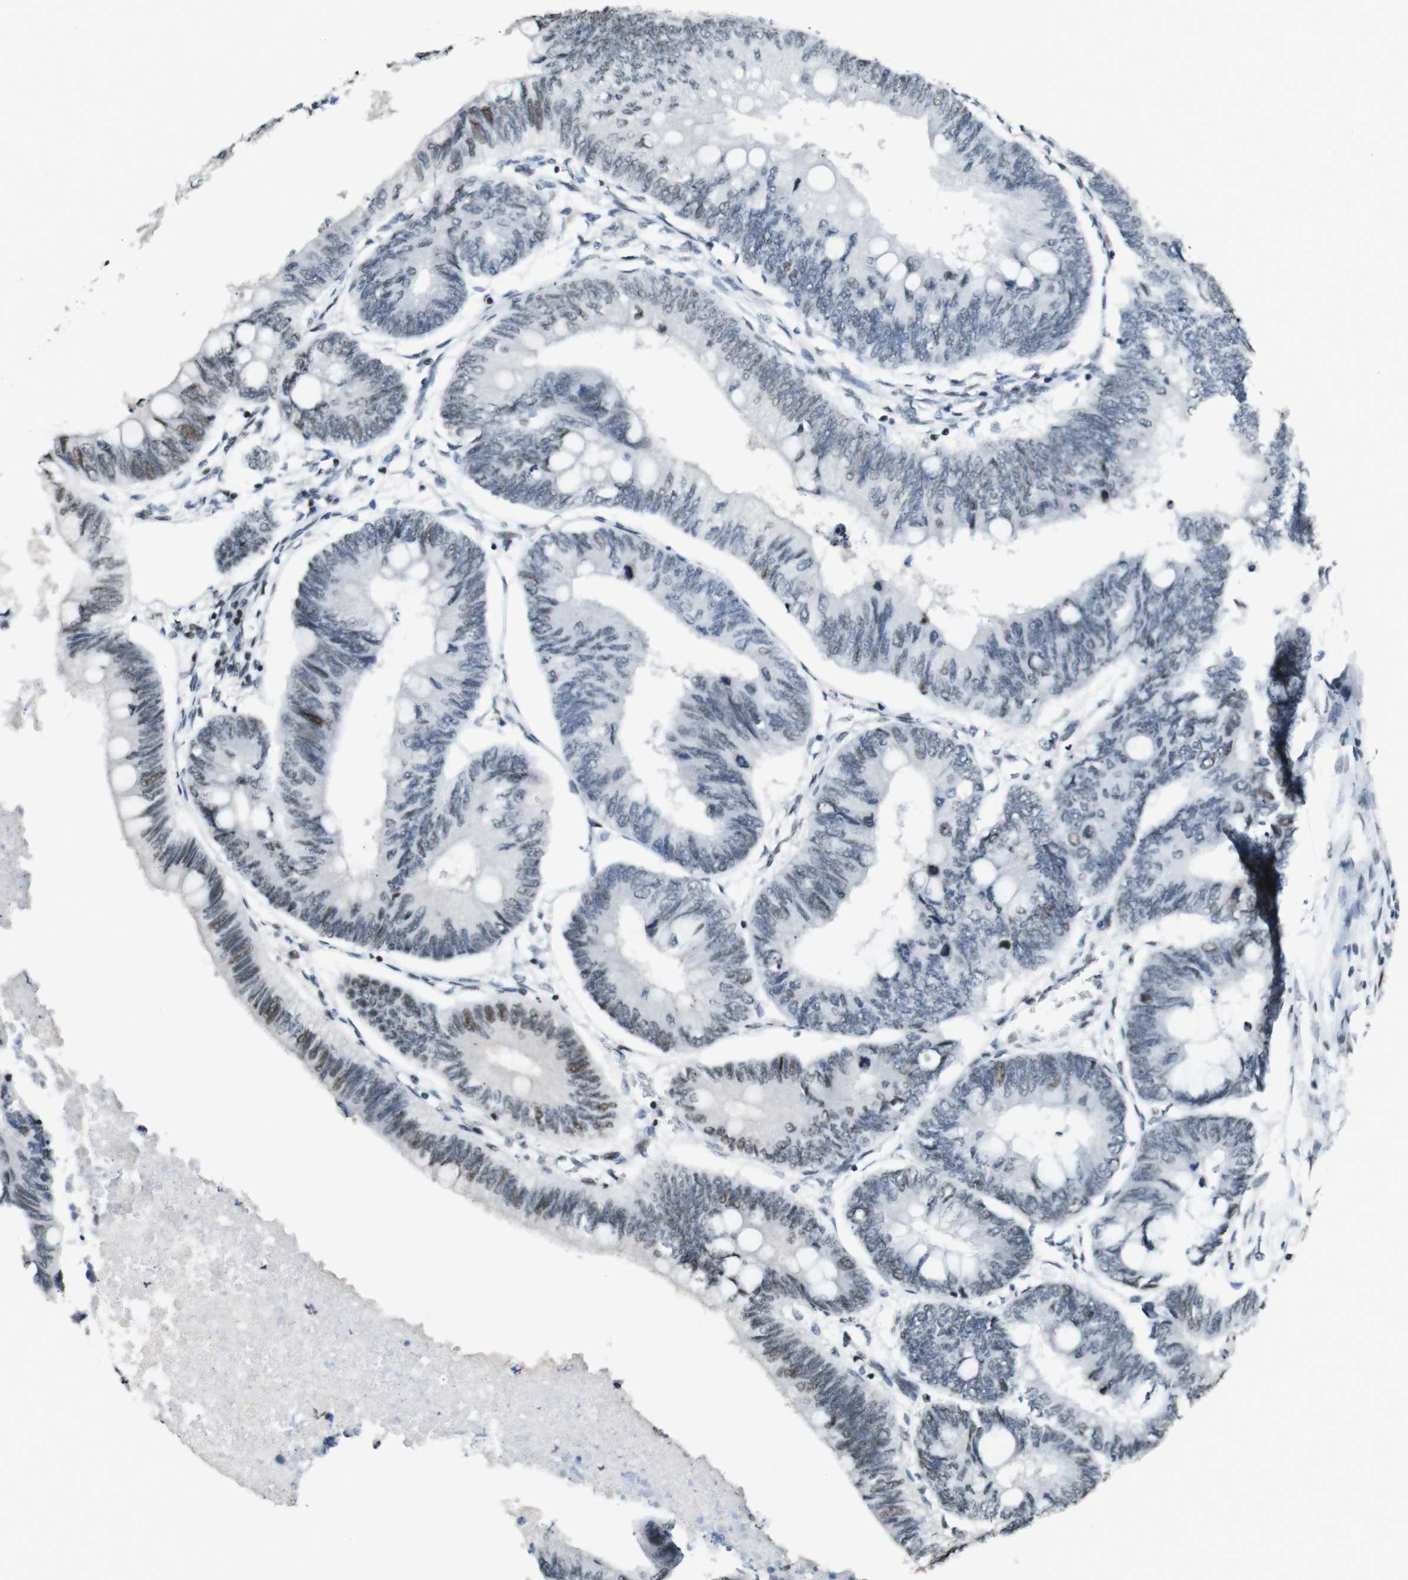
{"staining": {"intensity": "weak", "quantity": "<25%", "location": "nuclear"}, "tissue": "colorectal cancer", "cell_type": "Tumor cells", "image_type": "cancer", "snomed": [{"axis": "morphology", "description": "Normal tissue, NOS"}, {"axis": "morphology", "description": "Adenocarcinoma, NOS"}, {"axis": "topography", "description": "Rectum"}, {"axis": "topography", "description": "Peripheral nerve tissue"}], "caption": "An IHC micrograph of colorectal cancer (adenocarcinoma) is shown. There is no staining in tumor cells of colorectal cancer (adenocarcinoma).", "gene": "CSNK2B", "patient": {"sex": "male", "age": 92}}